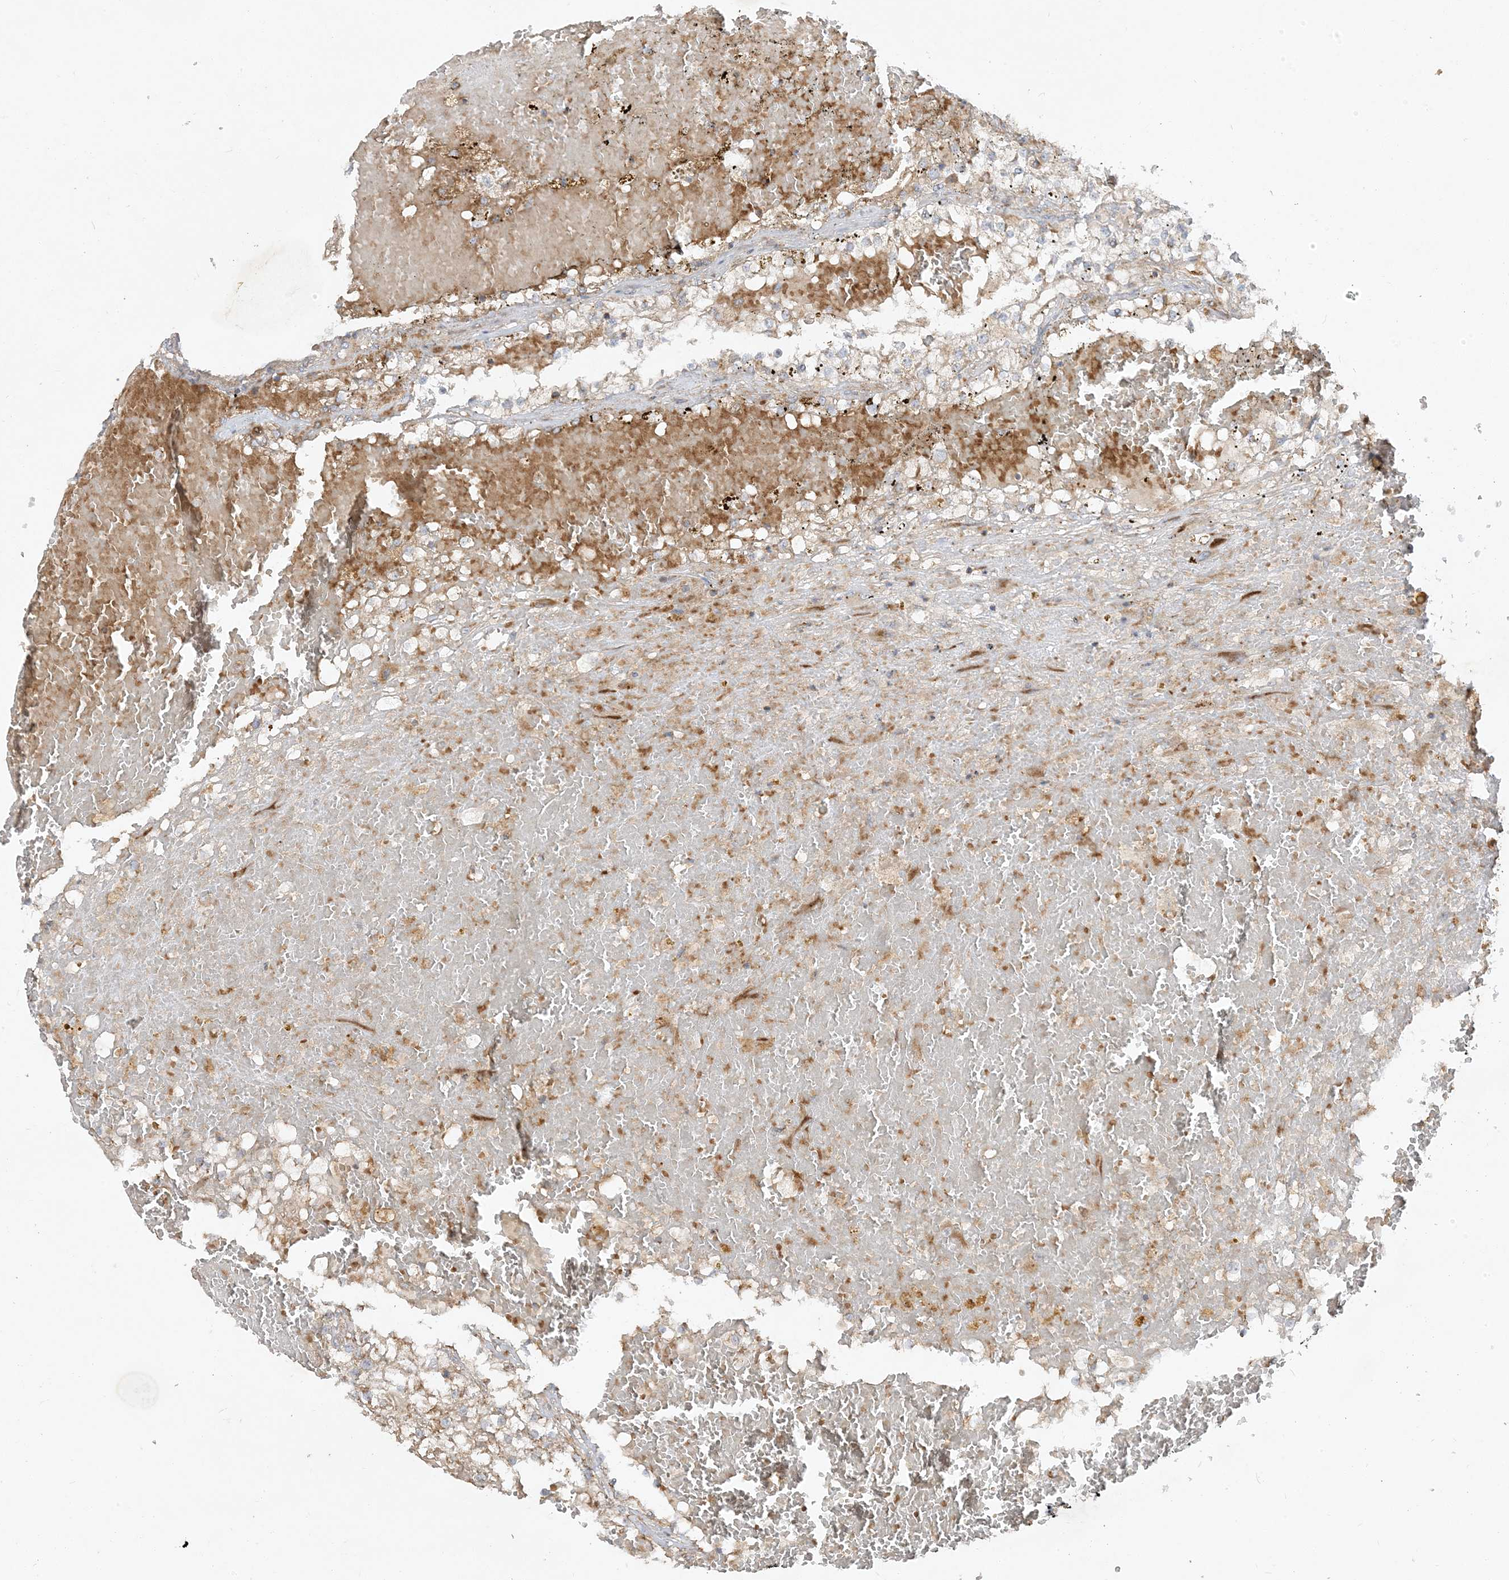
{"staining": {"intensity": "weak", "quantity": "<25%", "location": "cytoplasmic/membranous"}, "tissue": "renal cancer", "cell_type": "Tumor cells", "image_type": "cancer", "snomed": [{"axis": "morphology", "description": "Normal tissue, NOS"}, {"axis": "morphology", "description": "Adenocarcinoma, NOS"}, {"axis": "topography", "description": "Kidney"}], "caption": "This photomicrograph is of renal cancer (adenocarcinoma) stained with IHC to label a protein in brown with the nuclei are counter-stained blue. There is no expression in tumor cells.", "gene": "AARS2", "patient": {"sex": "male", "age": 68}}